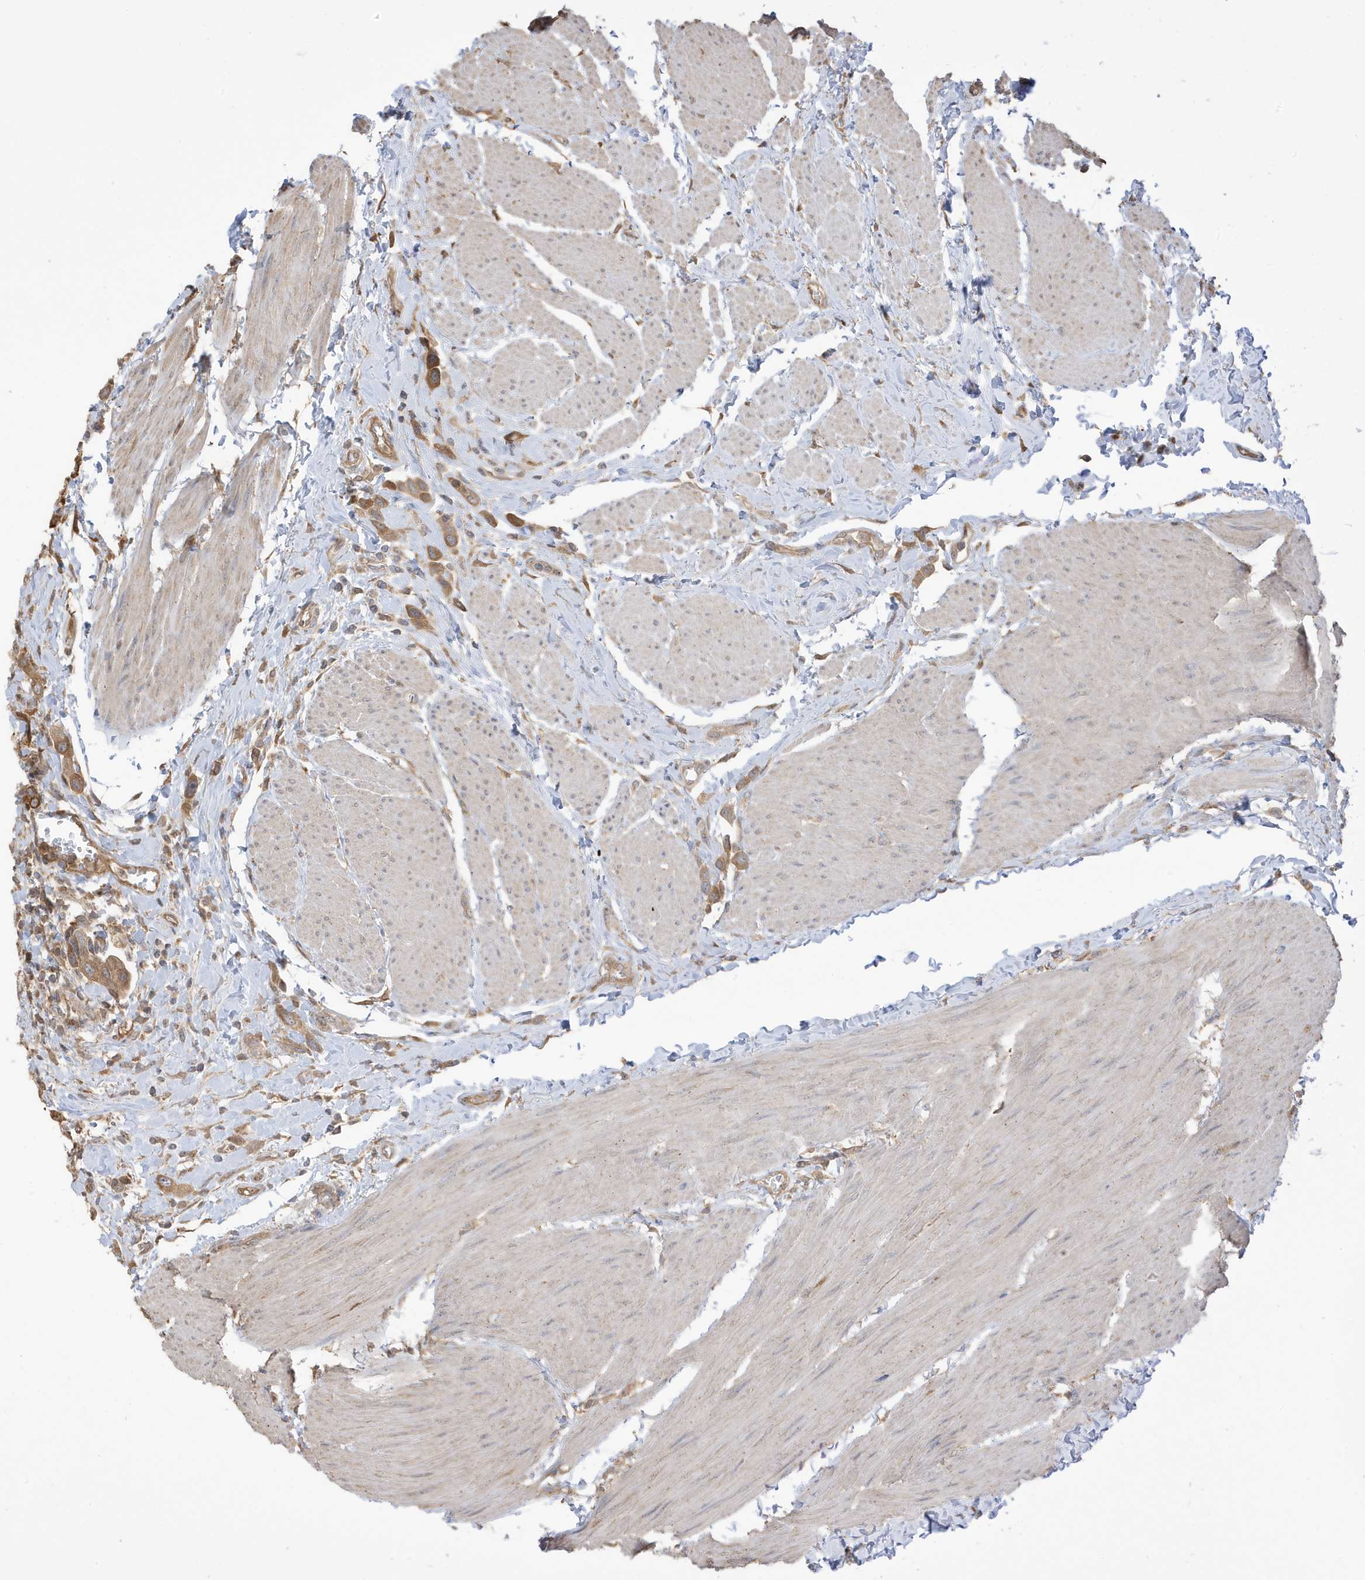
{"staining": {"intensity": "moderate", "quantity": ">75%", "location": "cytoplasmic/membranous"}, "tissue": "urothelial cancer", "cell_type": "Tumor cells", "image_type": "cancer", "snomed": [{"axis": "morphology", "description": "Urothelial carcinoma, High grade"}, {"axis": "topography", "description": "Urinary bladder"}], "caption": "The image displays immunohistochemical staining of urothelial cancer. There is moderate cytoplasmic/membranous expression is identified in about >75% of tumor cells.", "gene": "AZI2", "patient": {"sex": "male", "age": 50}}